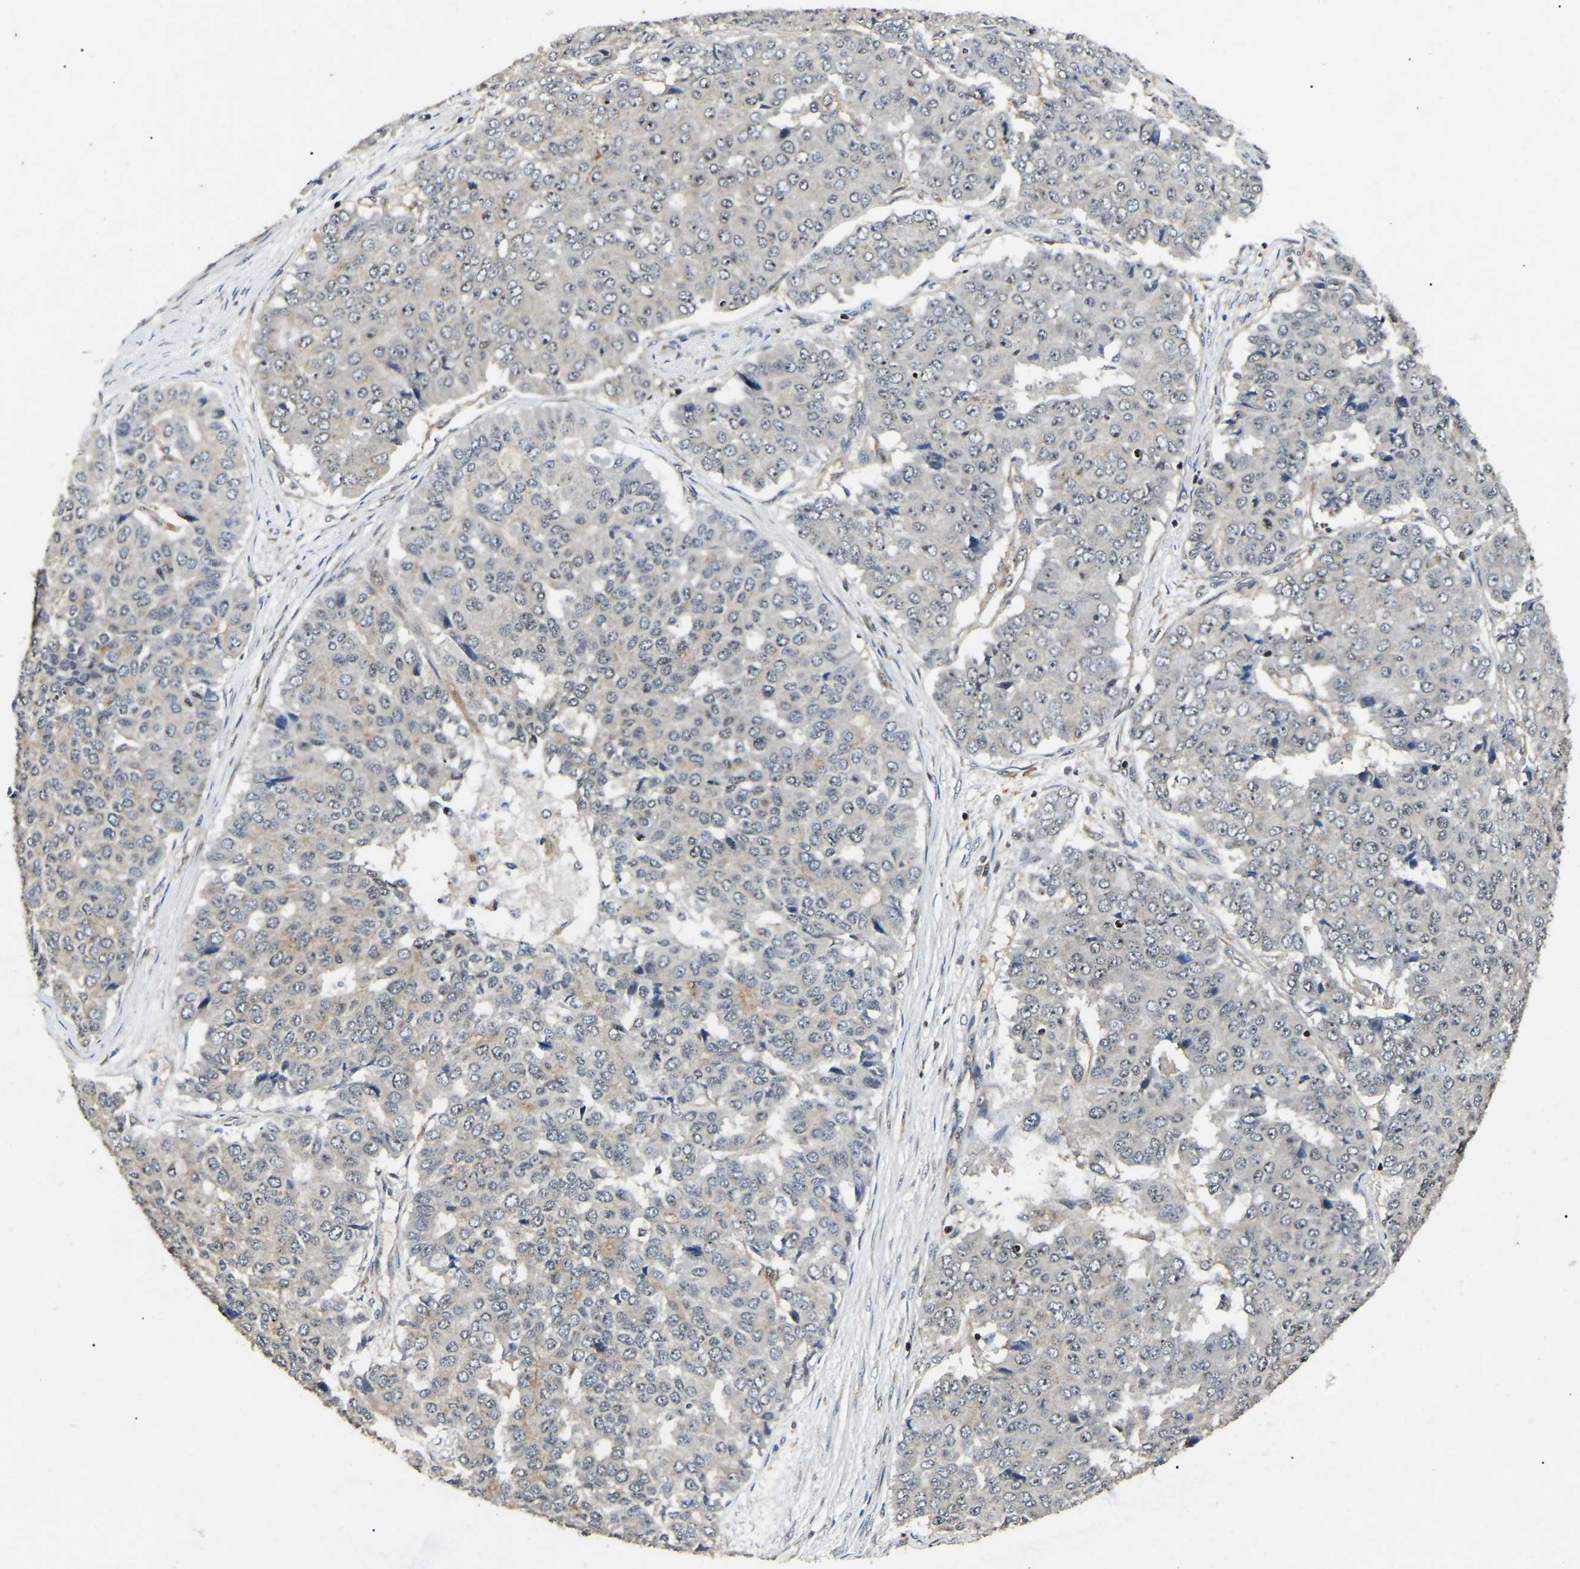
{"staining": {"intensity": "moderate", "quantity": "<25%", "location": "cytoplasmic/membranous"}, "tissue": "pancreatic cancer", "cell_type": "Tumor cells", "image_type": "cancer", "snomed": [{"axis": "morphology", "description": "Adenocarcinoma, NOS"}, {"axis": "topography", "description": "Pancreas"}], "caption": "IHC histopathology image of pancreatic cancer (adenocarcinoma) stained for a protein (brown), which exhibits low levels of moderate cytoplasmic/membranous staining in about <25% of tumor cells.", "gene": "RBM28", "patient": {"sex": "male", "age": 50}}